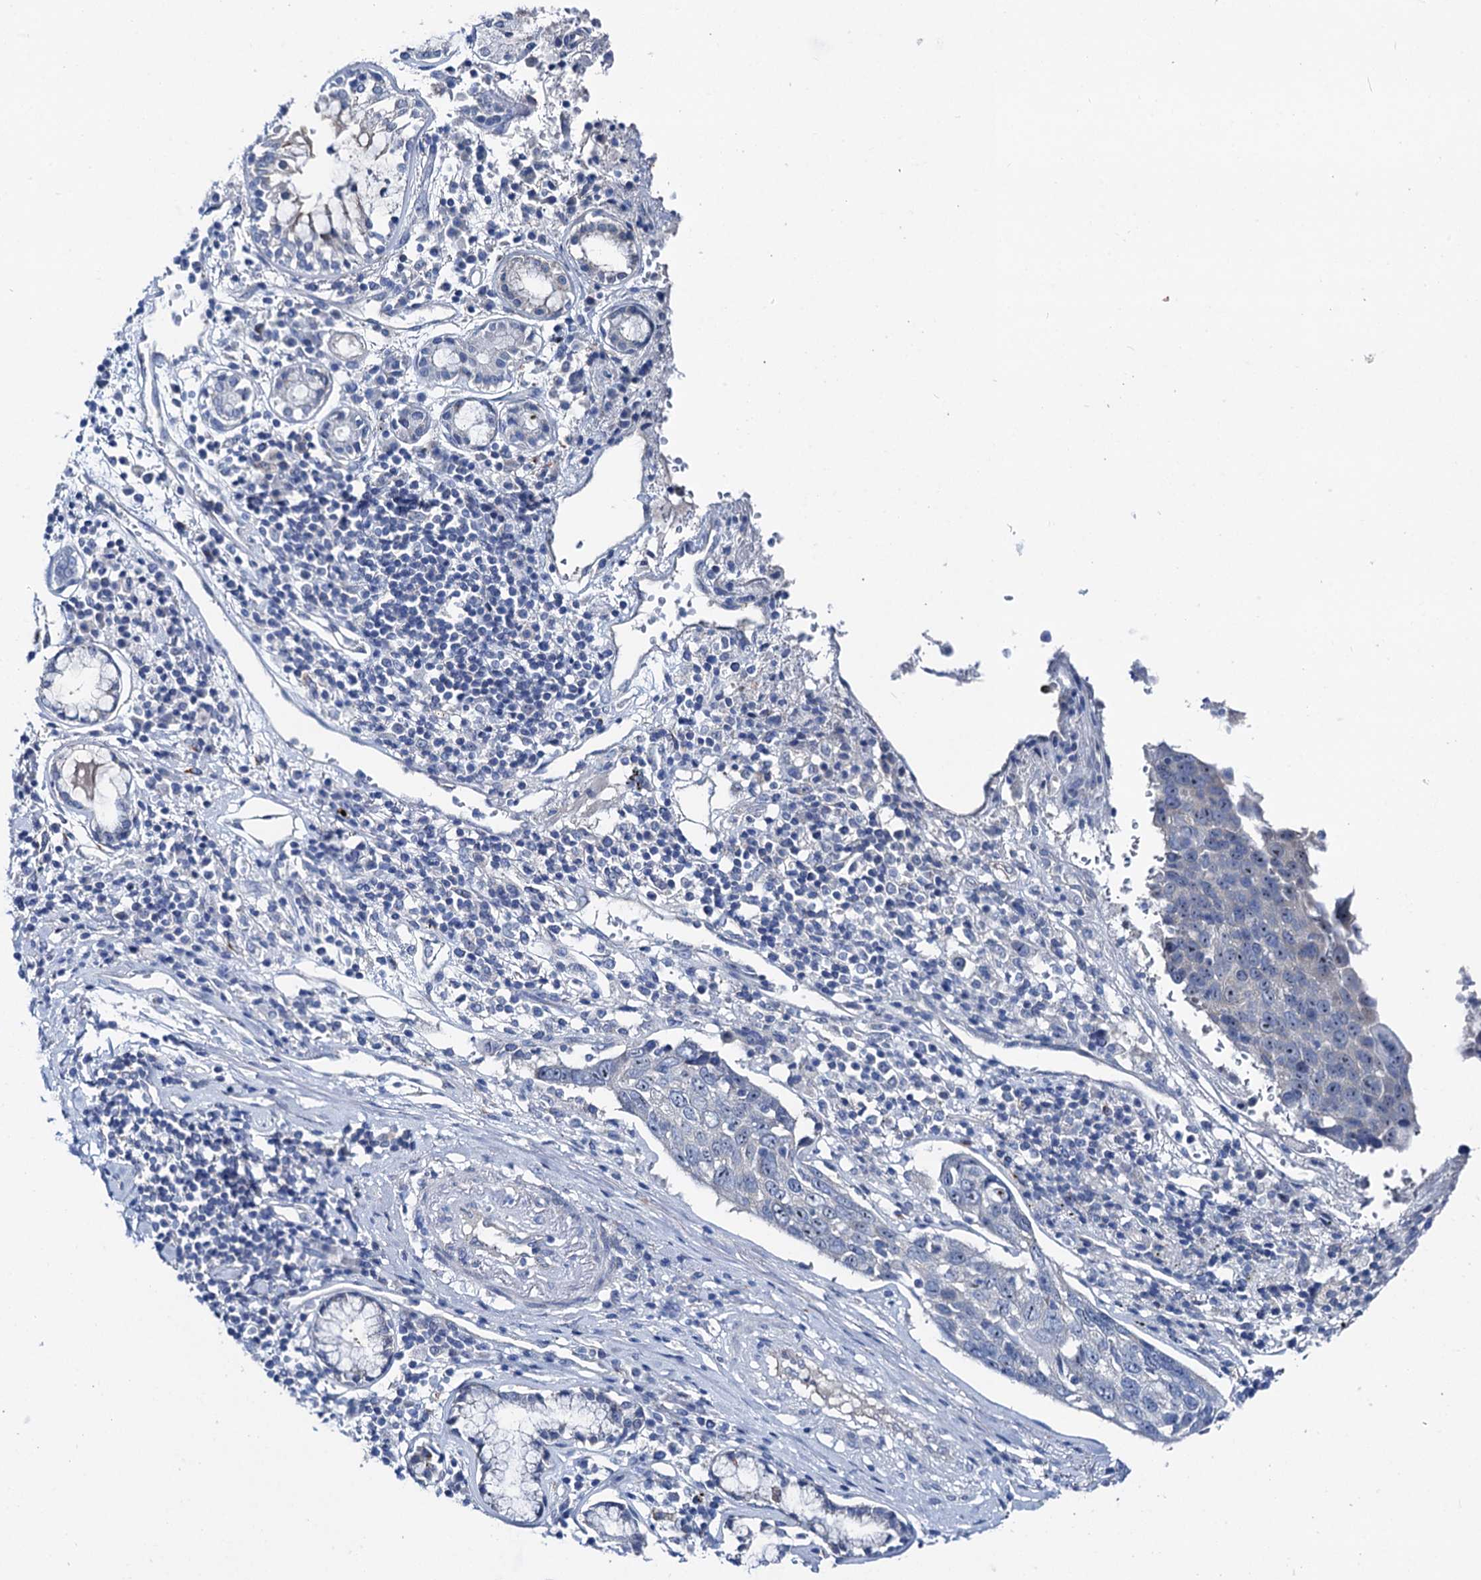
{"staining": {"intensity": "negative", "quantity": "none", "location": "none"}, "tissue": "lung cancer", "cell_type": "Tumor cells", "image_type": "cancer", "snomed": [{"axis": "morphology", "description": "Squamous cell carcinoma, NOS"}, {"axis": "topography", "description": "Lung"}], "caption": "Lung cancer was stained to show a protein in brown. There is no significant staining in tumor cells.", "gene": "SHROOM1", "patient": {"sex": "male", "age": 66}}